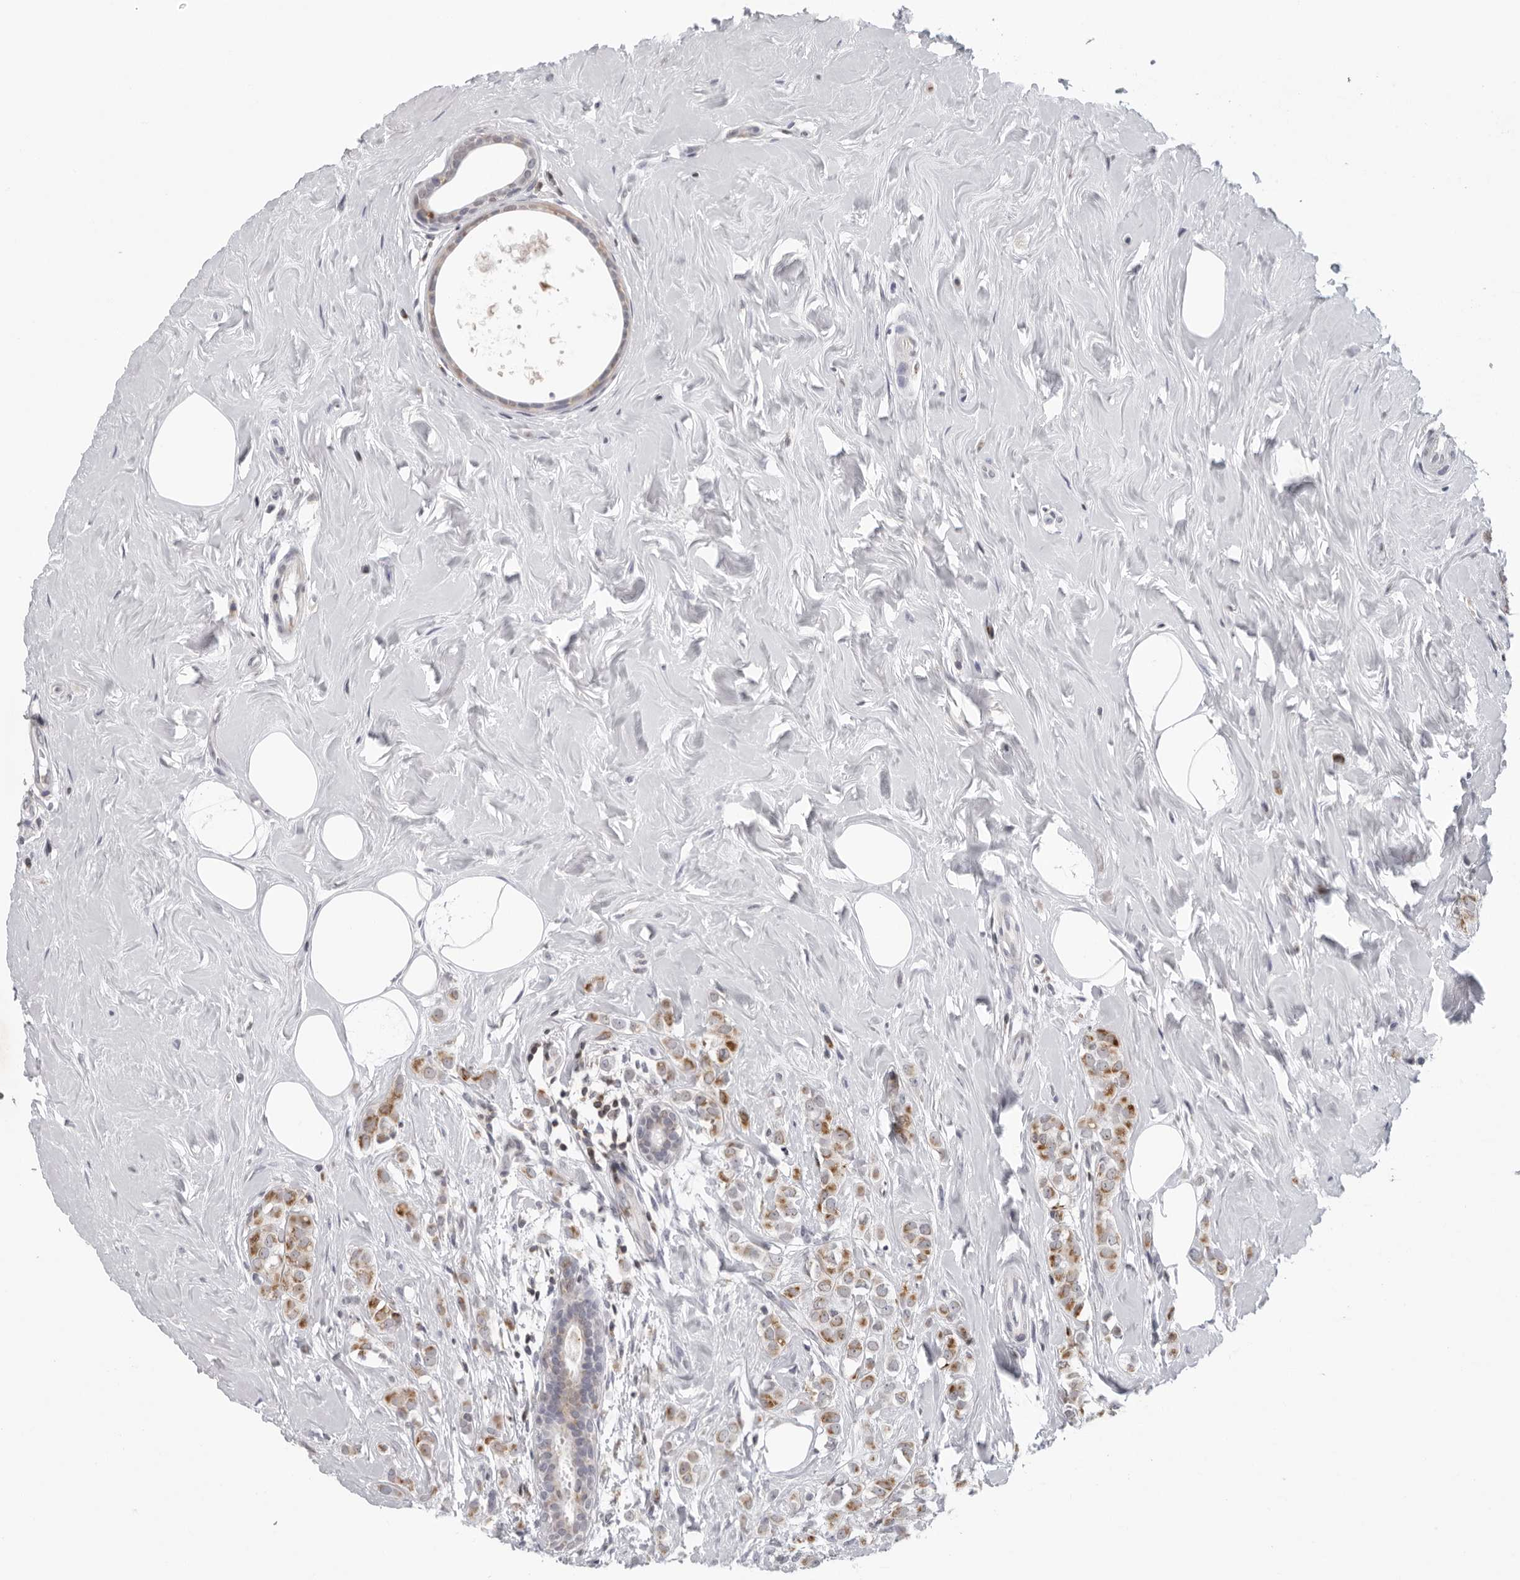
{"staining": {"intensity": "moderate", "quantity": ">75%", "location": "cytoplasmic/membranous"}, "tissue": "breast cancer", "cell_type": "Tumor cells", "image_type": "cancer", "snomed": [{"axis": "morphology", "description": "Lobular carcinoma"}, {"axis": "topography", "description": "Breast"}], "caption": "Immunohistochemistry histopathology image of neoplastic tissue: human breast lobular carcinoma stained using immunohistochemistry demonstrates medium levels of moderate protein expression localized specifically in the cytoplasmic/membranous of tumor cells, appearing as a cytoplasmic/membranous brown color.", "gene": "CPT2", "patient": {"sex": "female", "age": 47}}